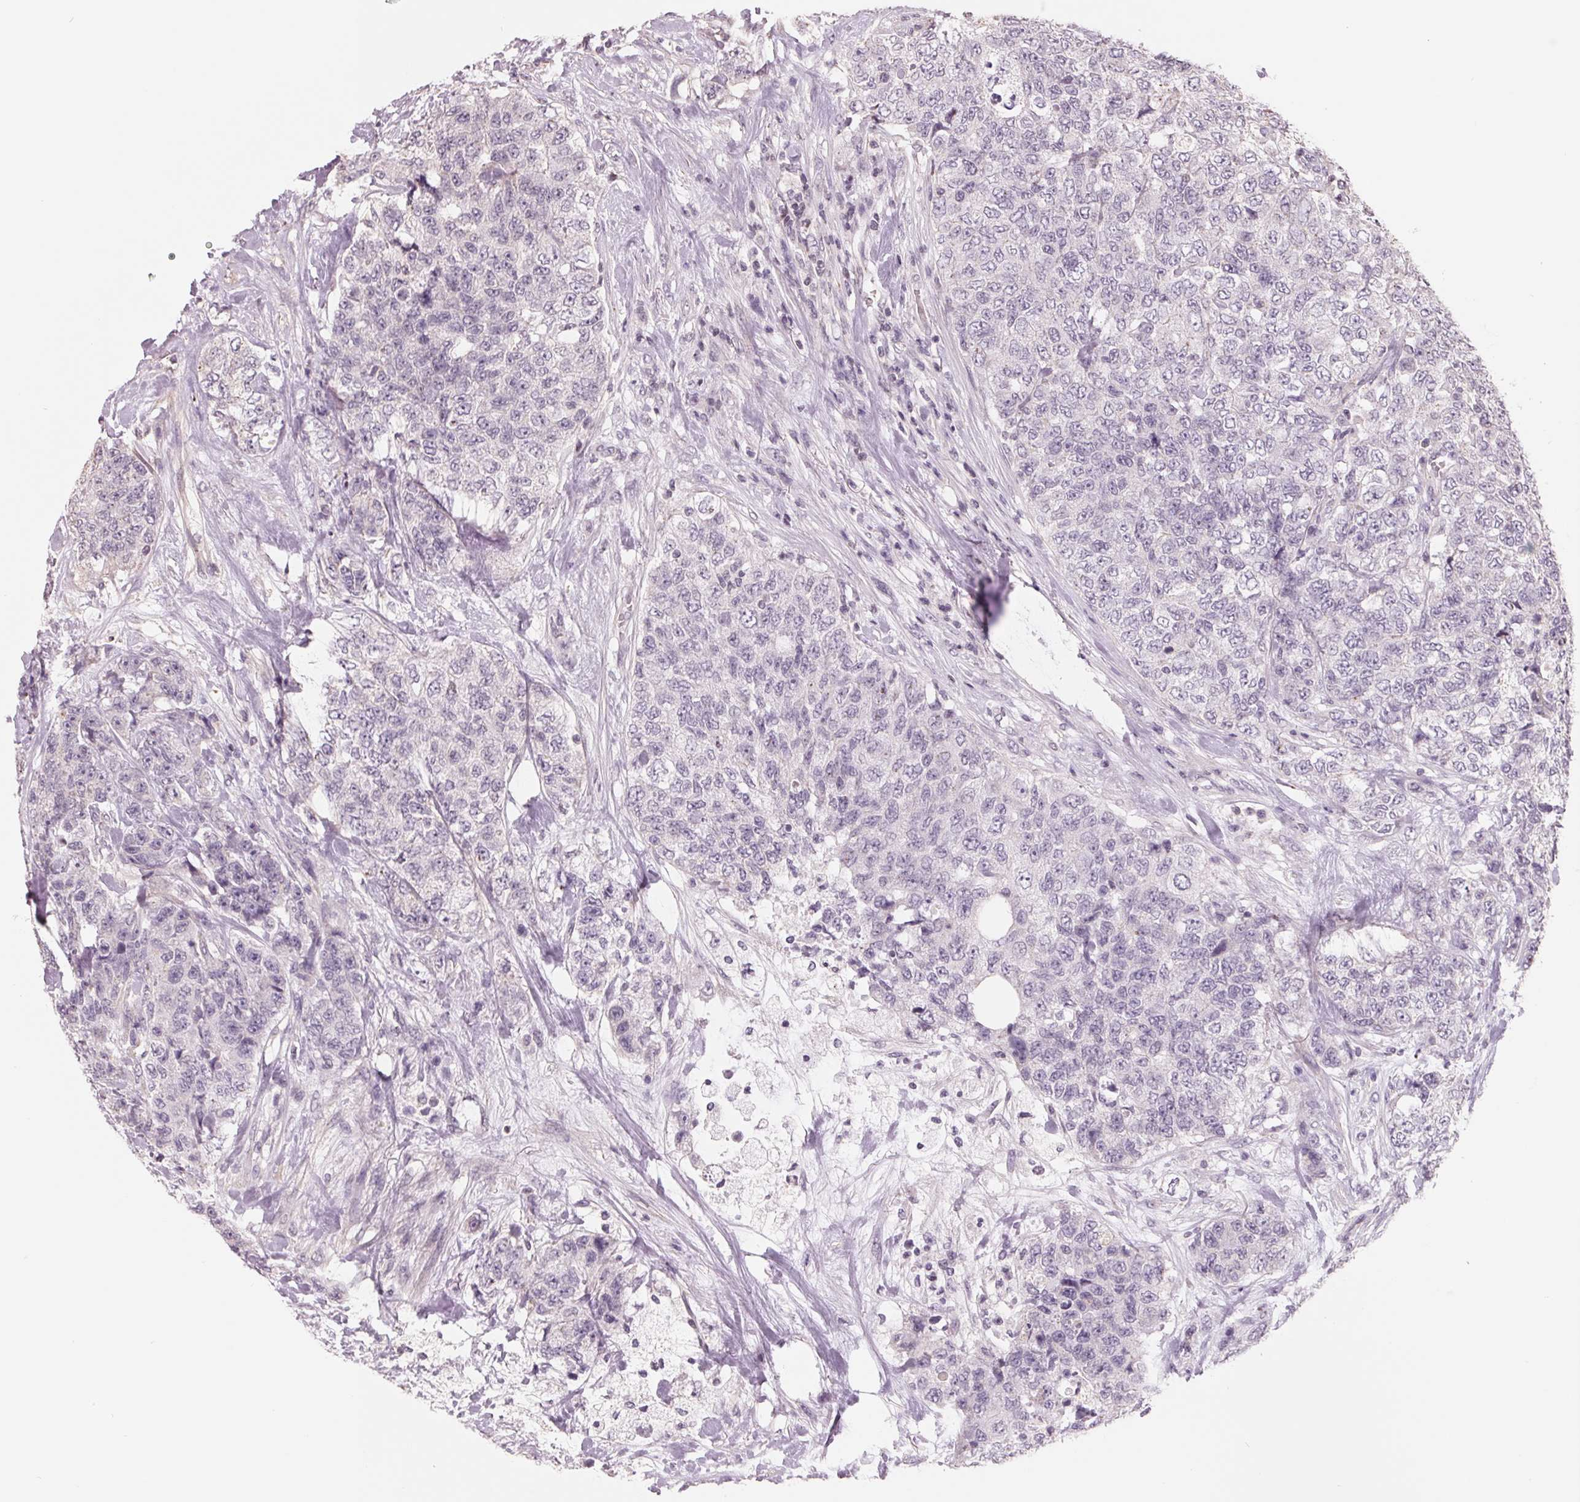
{"staining": {"intensity": "negative", "quantity": "none", "location": "none"}, "tissue": "urothelial cancer", "cell_type": "Tumor cells", "image_type": "cancer", "snomed": [{"axis": "morphology", "description": "Urothelial carcinoma, High grade"}, {"axis": "topography", "description": "Urinary bladder"}], "caption": "Image shows no significant protein expression in tumor cells of high-grade urothelial carcinoma.", "gene": "FTCD", "patient": {"sex": "female", "age": 78}}